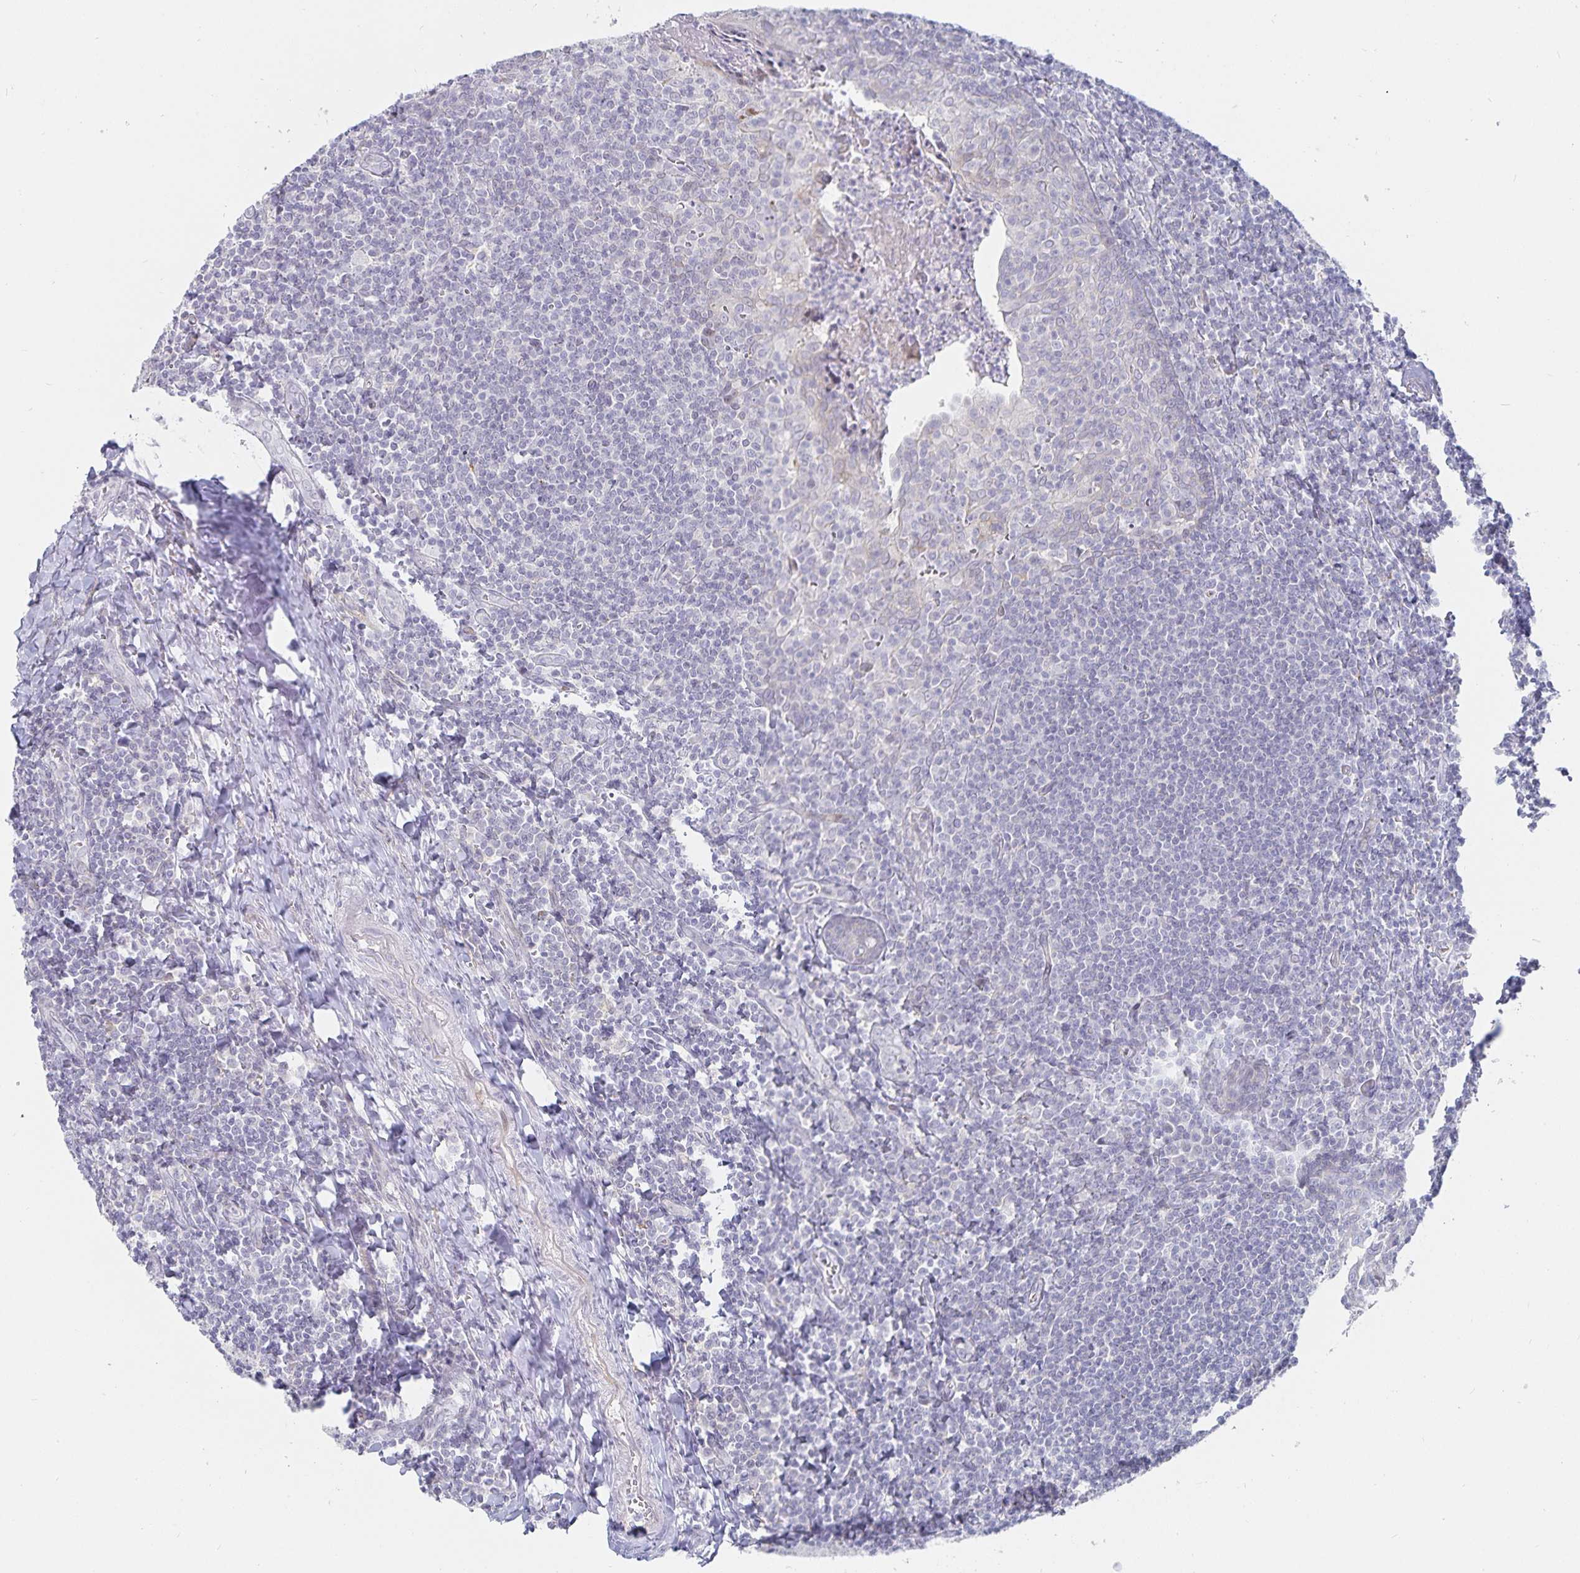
{"staining": {"intensity": "negative", "quantity": "none", "location": "none"}, "tissue": "tonsil", "cell_type": "Non-germinal center cells", "image_type": "normal", "snomed": [{"axis": "morphology", "description": "Normal tissue, NOS"}, {"axis": "morphology", "description": "Inflammation, NOS"}, {"axis": "topography", "description": "Tonsil"}], "caption": "IHC photomicrograph of unremarkable tonsil stained for a protein (brown), which reveals no positivity in non-germinal center cells.", "gene": "S100G", "patient": {"sex": "female", "age": 31}}